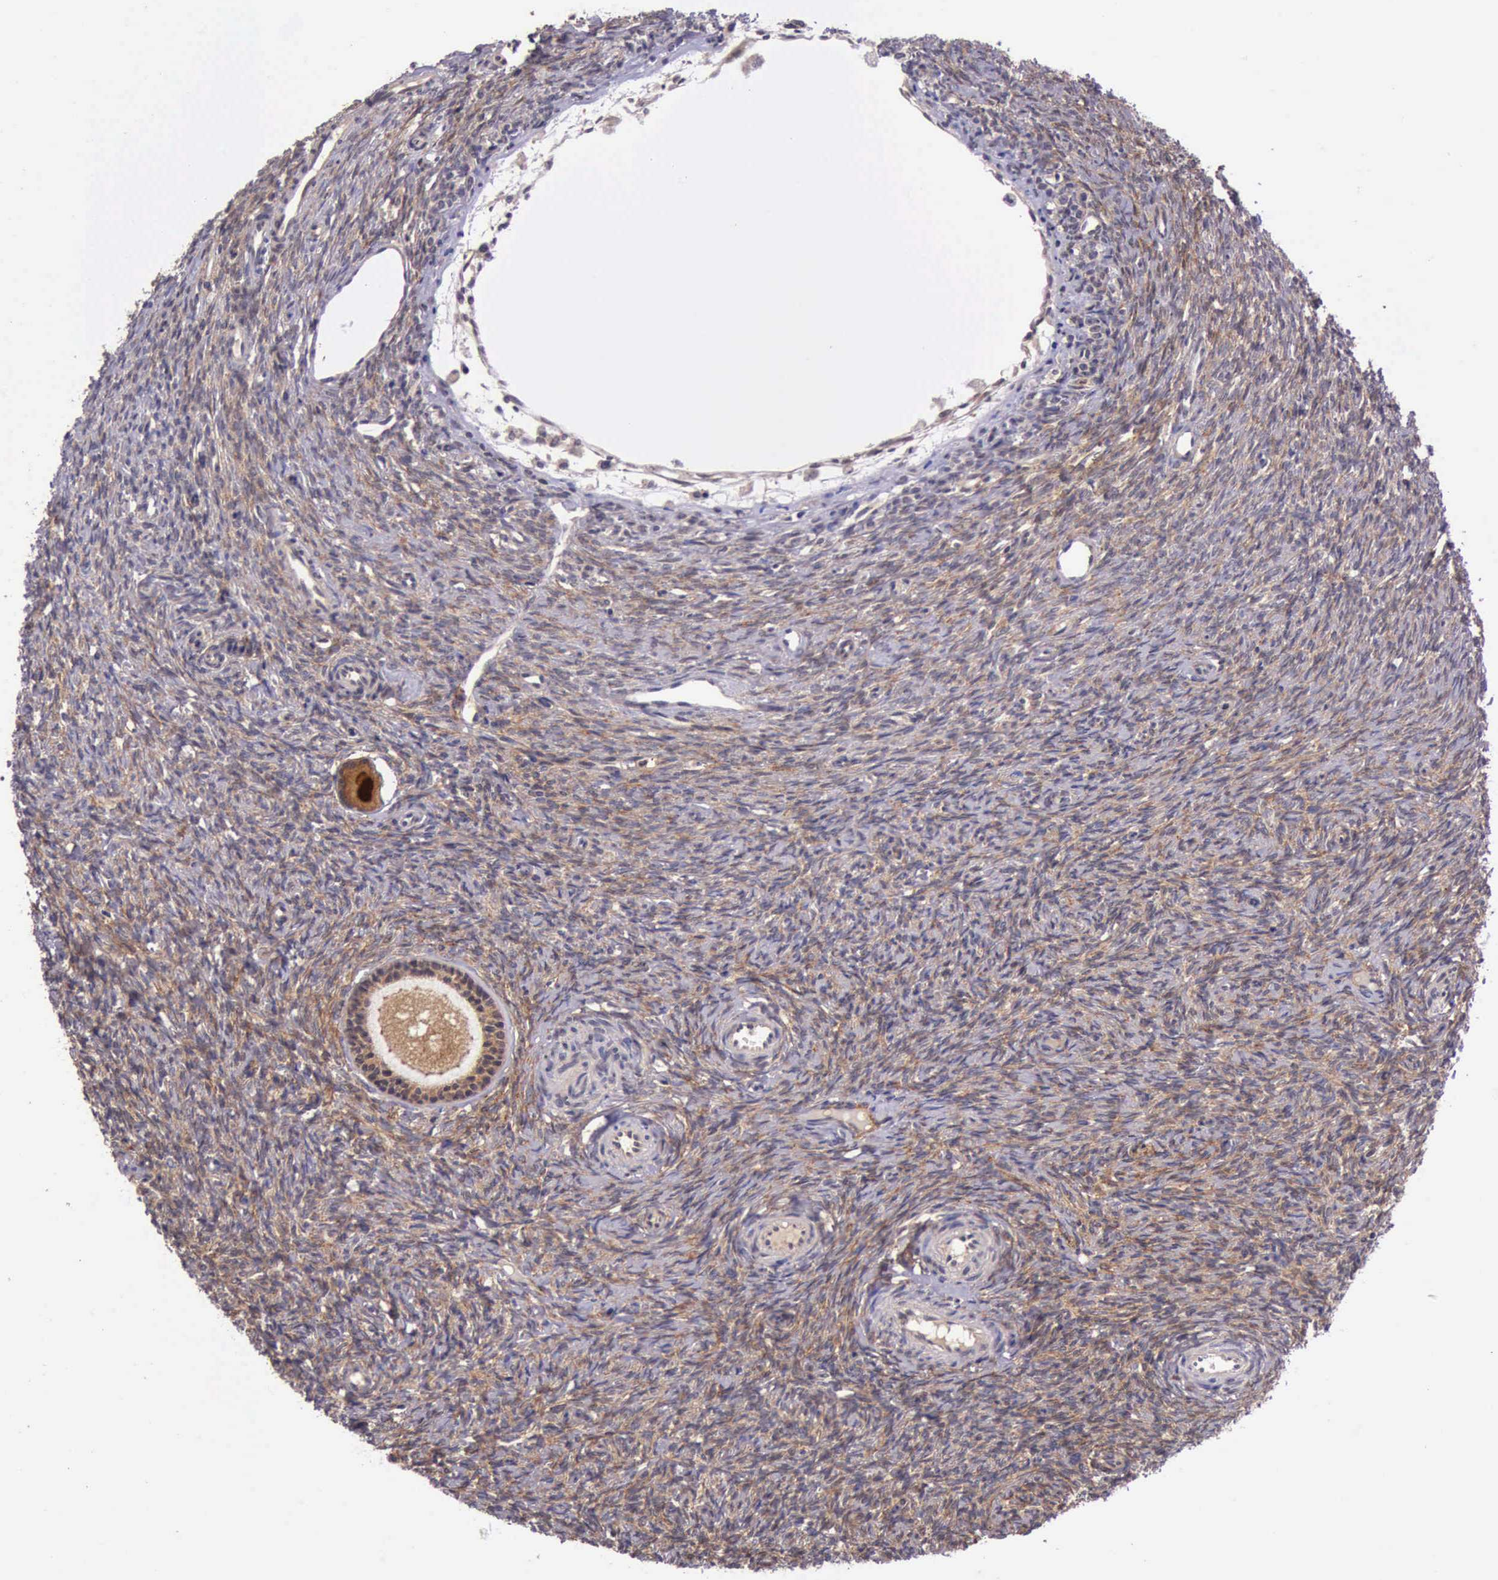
{"staining": {"intensity": "weak", "quantity": ">75%", "location": "cytoplasmic/membranous"}, "tissue": "ovary", "cell_type": "Follicle cells", "image_type": "normal", "snomed": [{"axis": "morphology", "description": "Normal tissue, NOS"}, {"axis": "topography", "description": "Ovary"}], "caption": "Immunohistochemical staining of normal human ovary reveals low levels of weak cytoplasmic/membranous positivity in about >75% of follicle cells.", "gene": "PRICKLE3", "patient": {"sex": "female", "age": 32}}